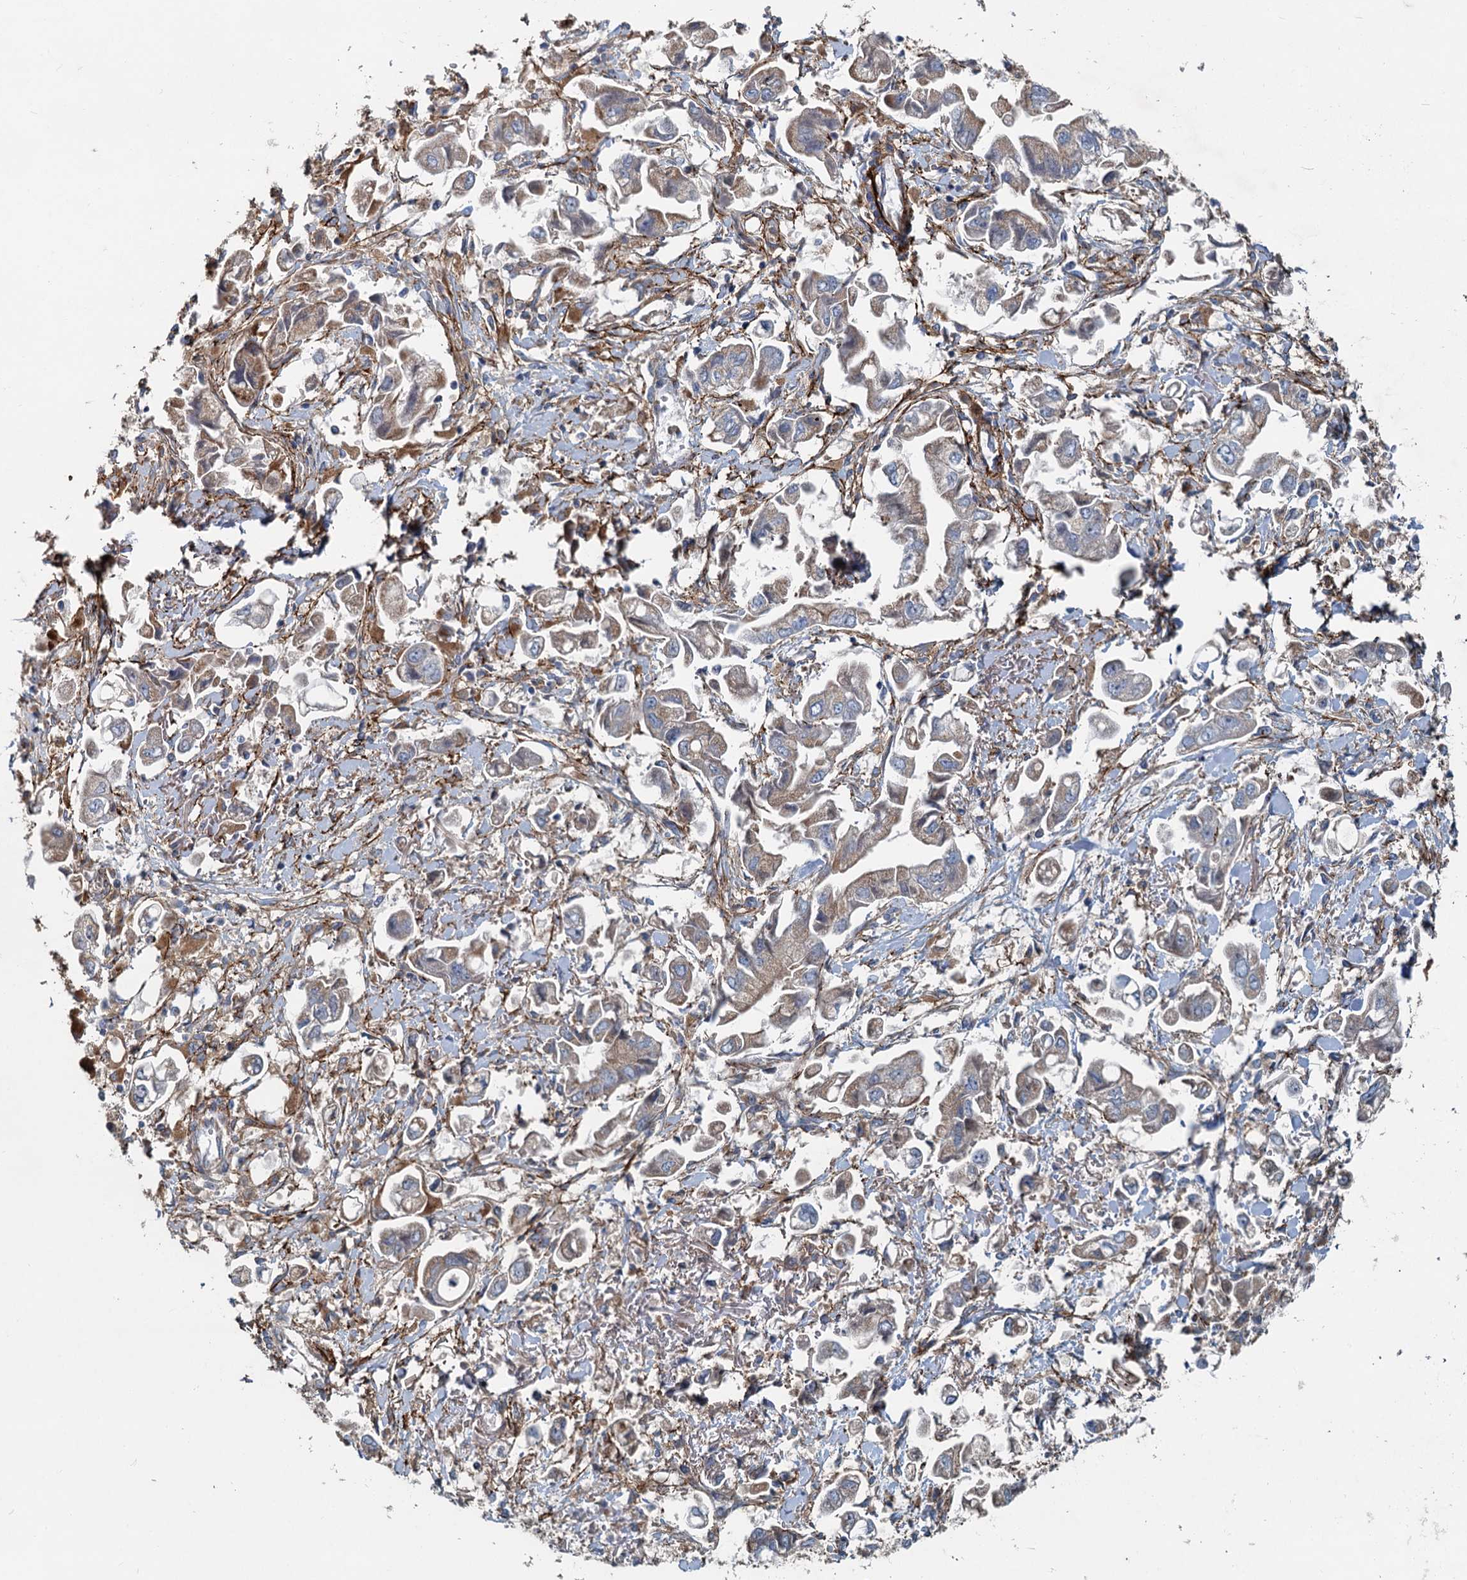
{"staining": {"intensity": "weak", "quantity": "<25%", "location": "cytoplasmic/membranous"}, "tissue": "stomach cancer", "cell_type": "Tumor cells", "image_type": "cancer", "snomed": [{"axis": "morphology", "description": "Adenocarcinoma, NOS"}, {"axis": "topography", "description": "Stomach"}], "caption": "Human stomach cancer (adenocarcinoma) stained for a protein using IHC demonstrates no staining in tumor cells.", "gene": "ADCY2", "patient": {"sex": "male", "age": 62}}